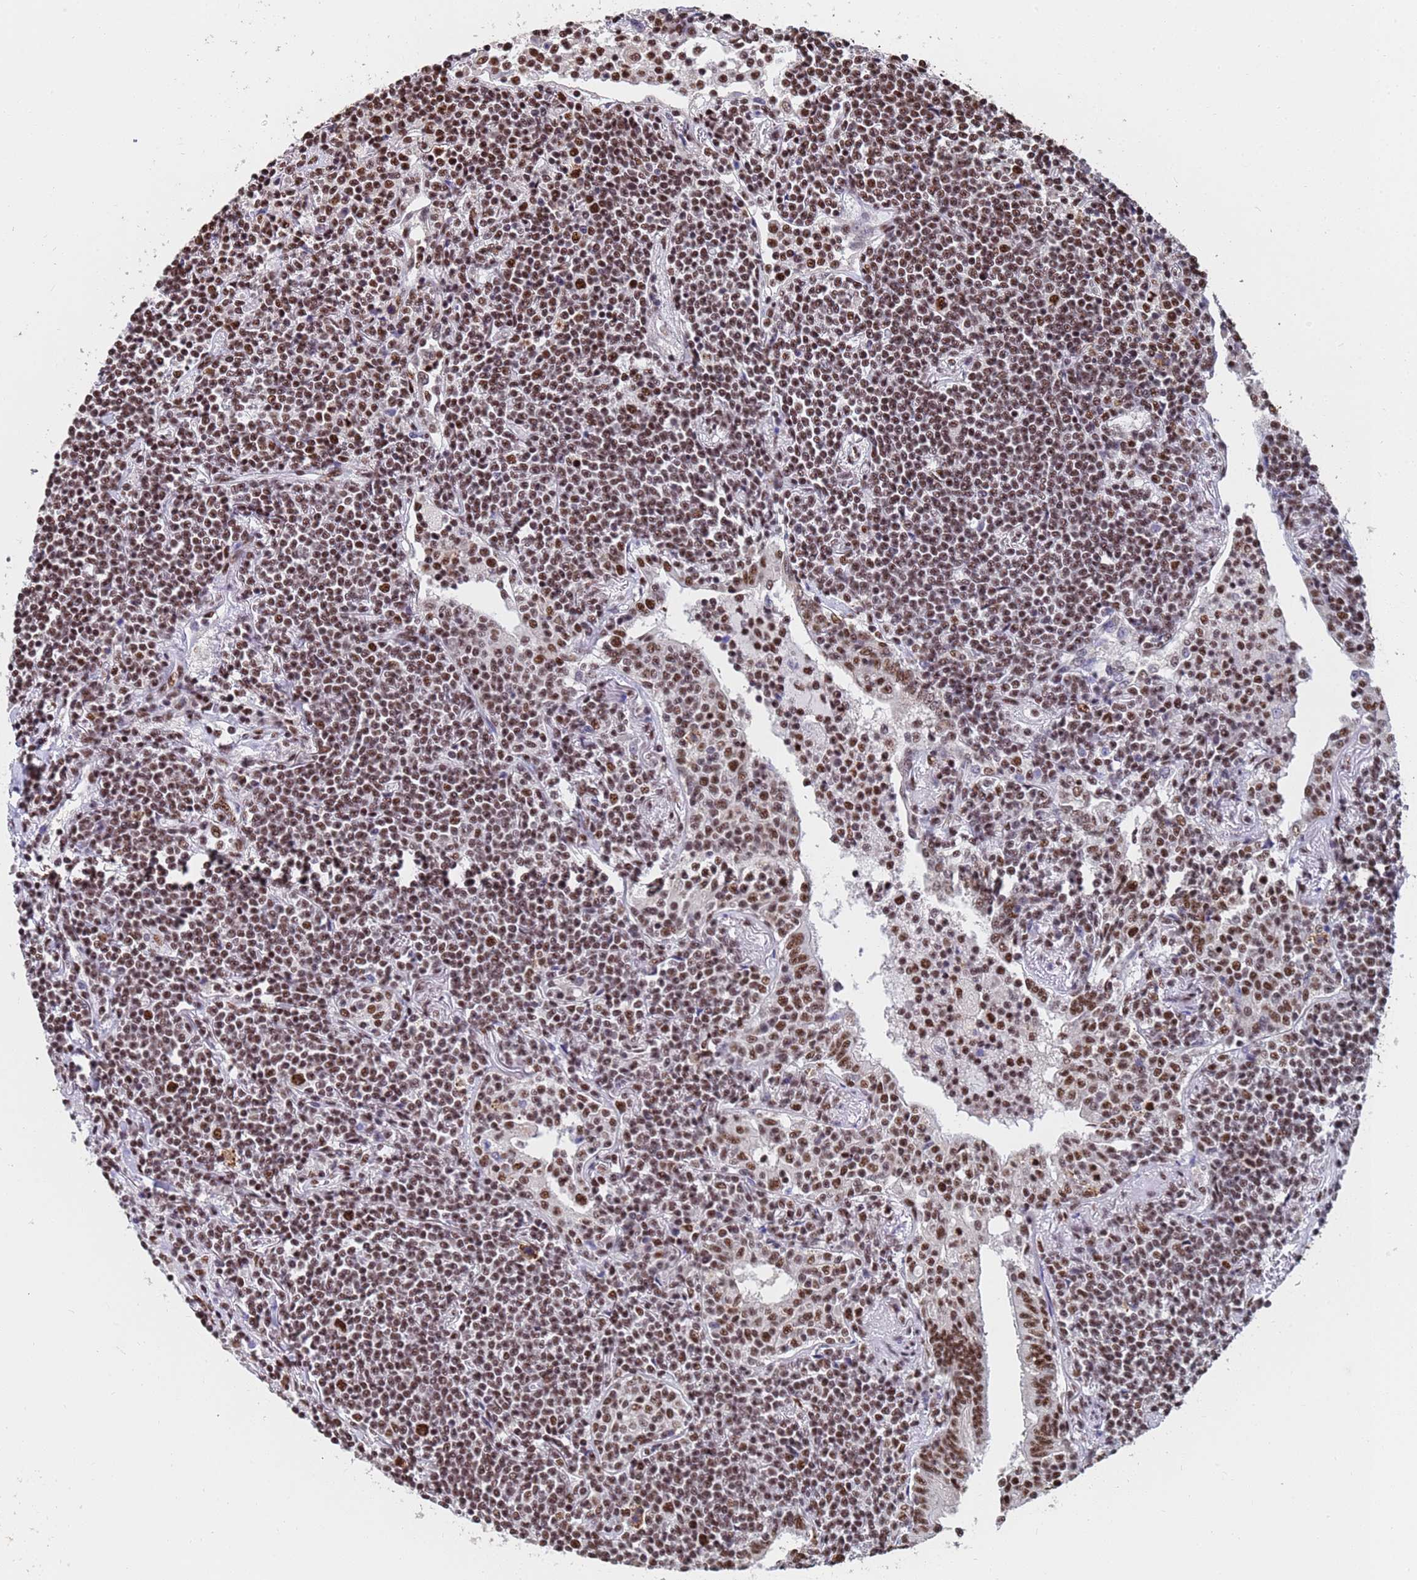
{"staining": {"intensity": "moderate", "quantity": ">75%", "location": "nuclear"}, "tissue": "lymphoma", "cell_type": "Tumor cells", "image_type": "cancer", "snomed": [{"axis": "morphology", "description": "Malignant lymphoma, non-Hodgkin's type, Low grade"}, {"axis": "topography", "description": "Lung"}], "caption": "Approximately >75% of tumor cells in human lymphoma exhibit moderate nuclear protein expression as visualized by brown immunohistochemical staining.", "gene": "SF3B2", "patient": {"sex": "female", "age": 71}}